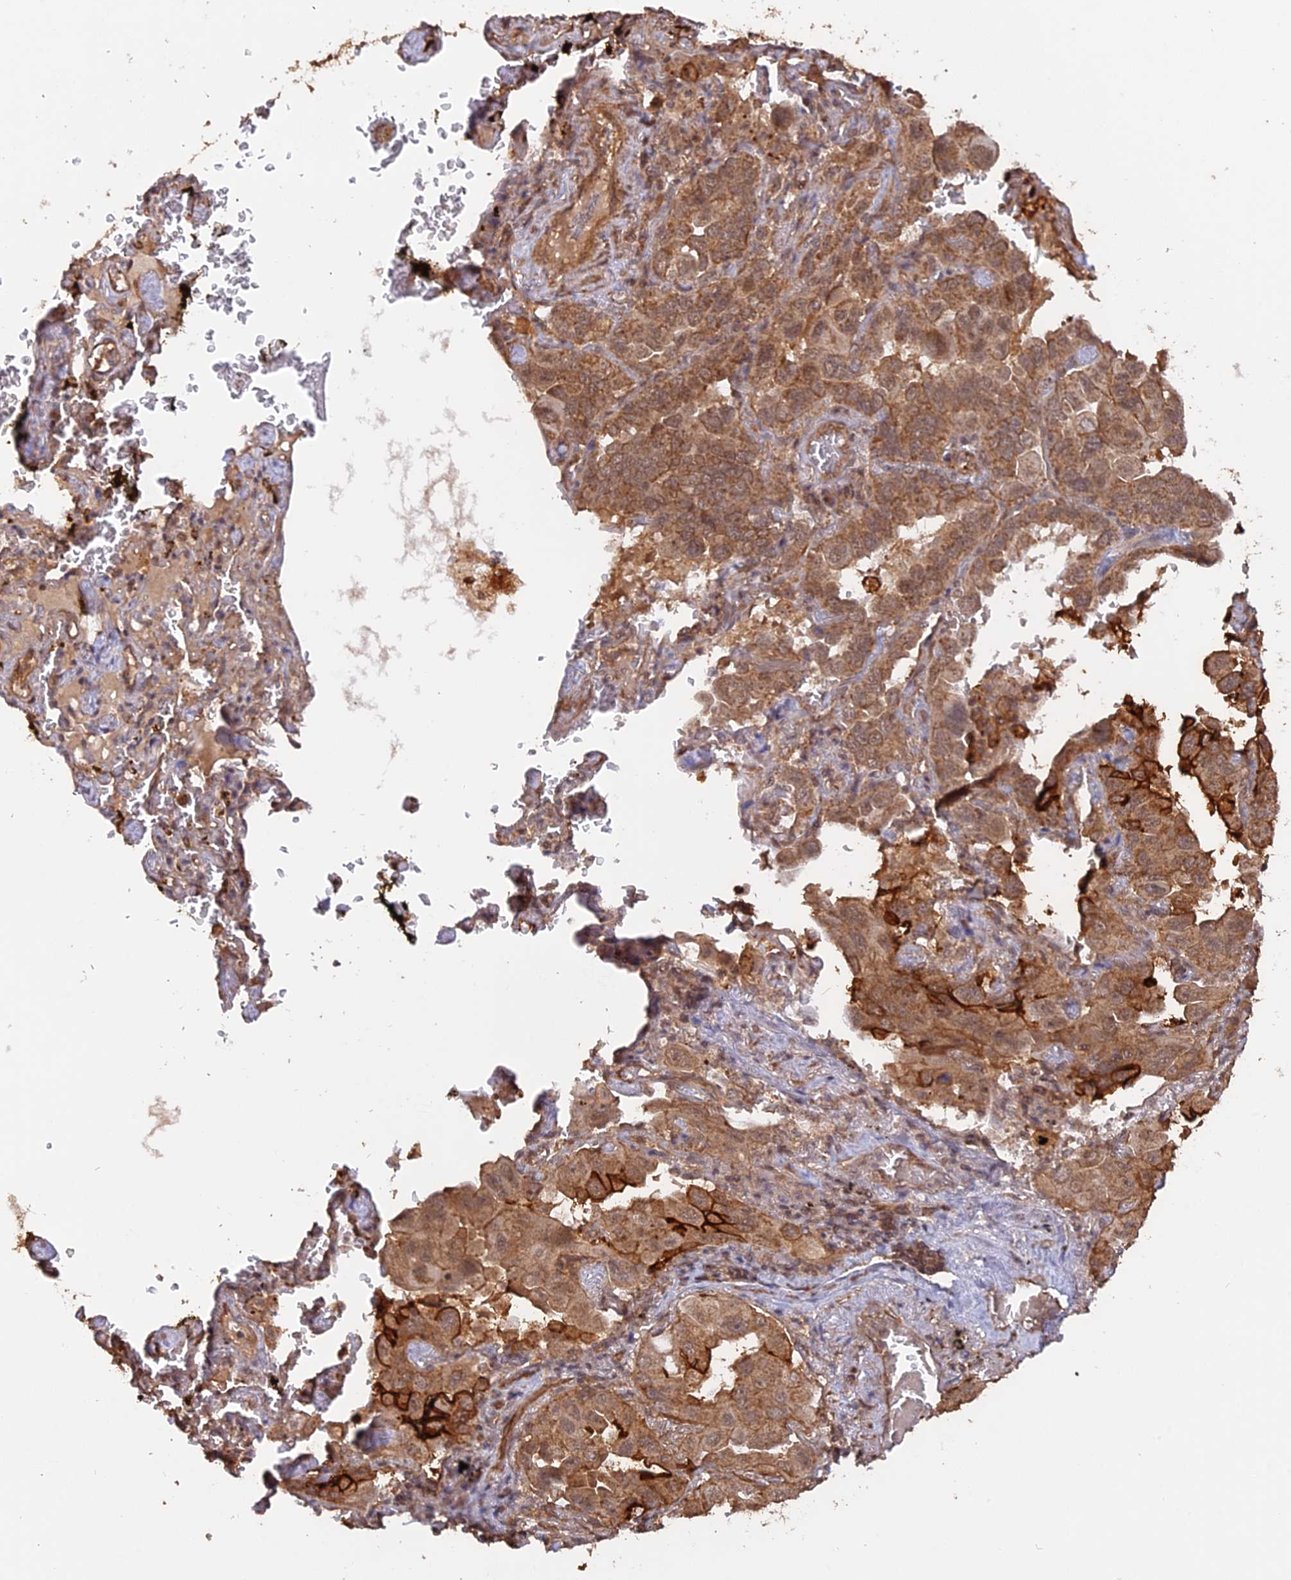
{"staining": {"intensity": "moderate", "quantity": ">75%", "location": "cytoplasmic/membranous"}, "tissue": "lung cancer", "cell_type": "Tumor cells", "image_type": "cancer", "snomed": [{"axis": "morphology", "description": "Adenocarcinoma, NOS"}, {"axis": "topography", "description": "Lung"}], "caption": "Adenocarcinoma (lung) stained with immunohistochemistry shows moderate cytoplasmic/membranous expression in approximately >75% of tumor cells. The protein of interest is stained brown, and the nuclei are stained in blue (DAB (3,3'-diaminobenzidine) IHC with brightfield microscopy, high magnification).", "gene": "CCDC174", "patient": {"sex": "male", "age": 64}}